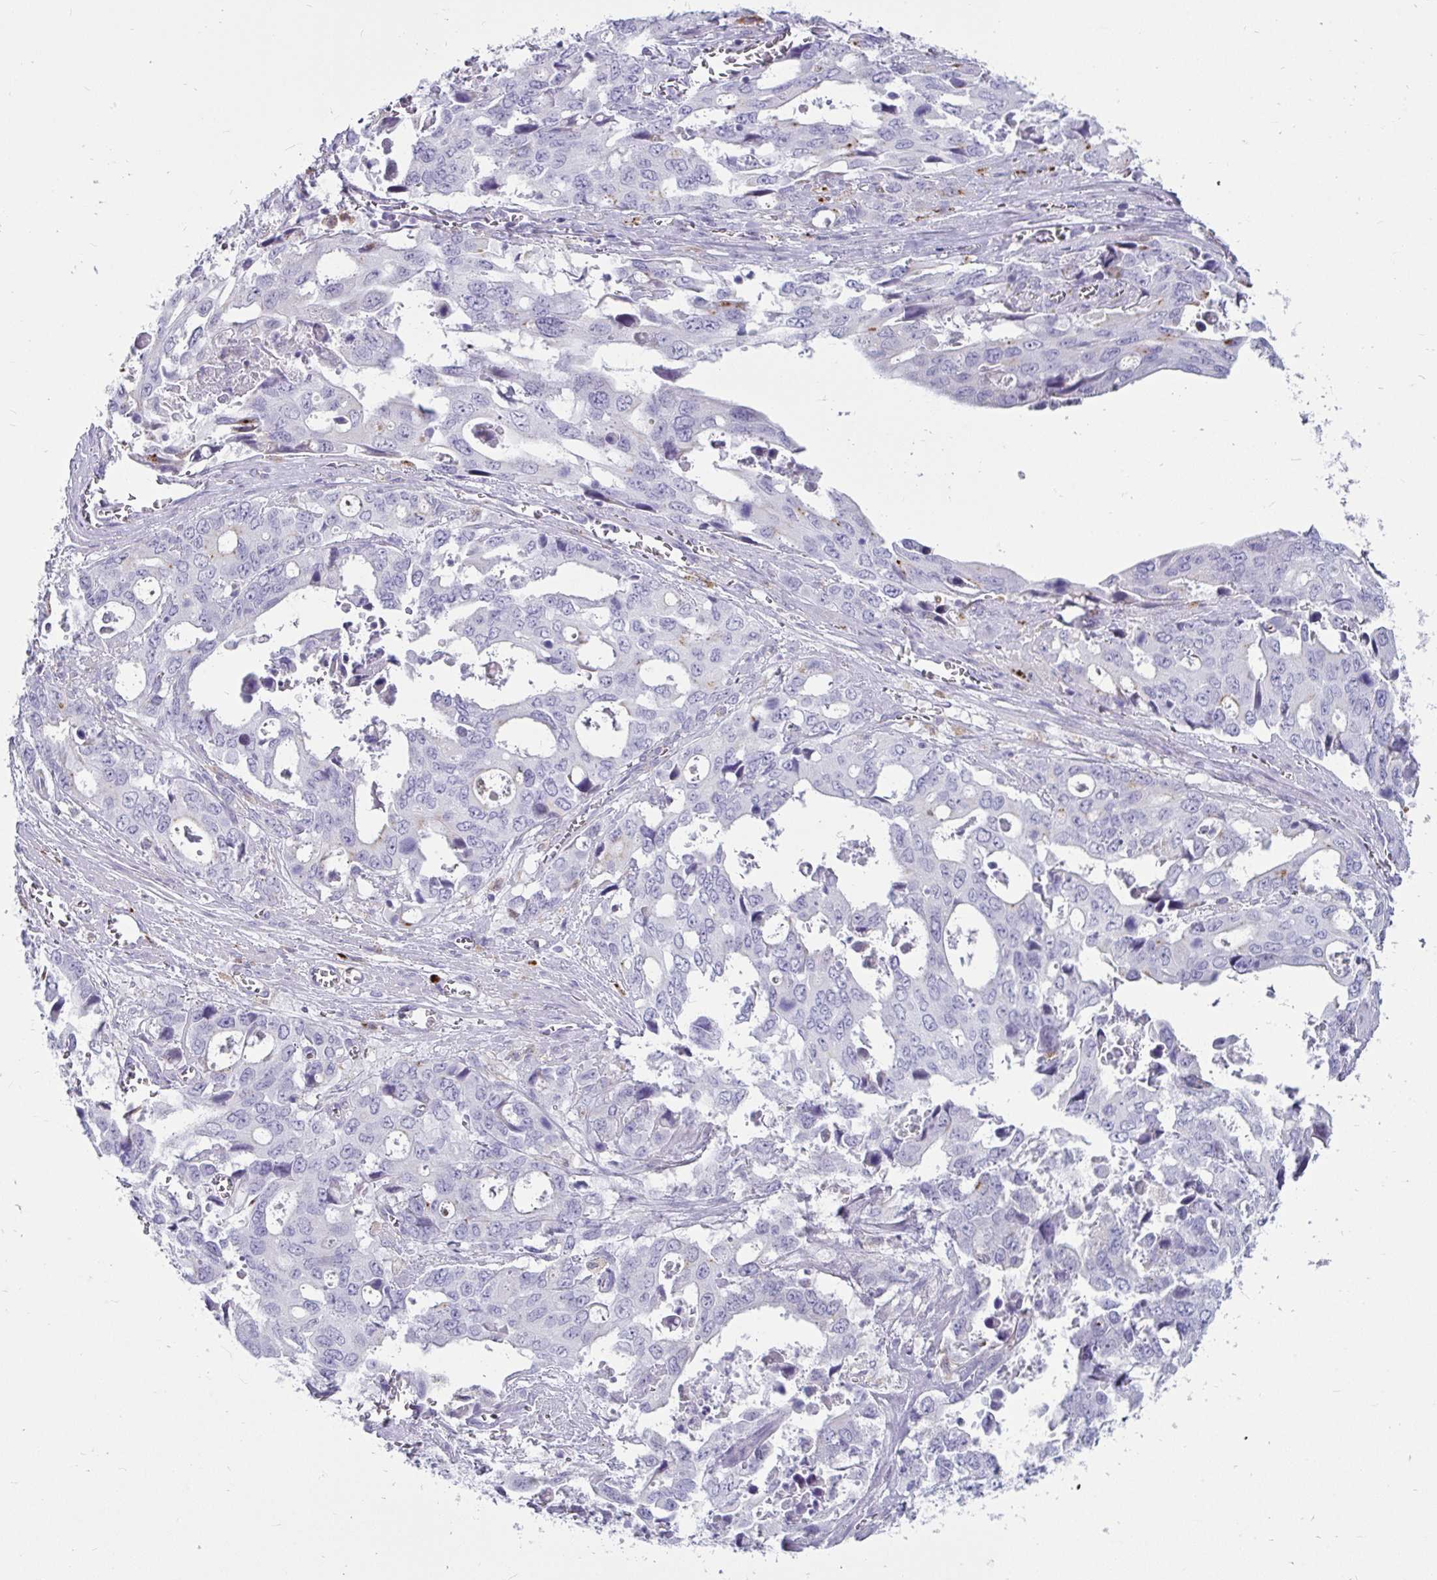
{"staining": {"intensity": "negative", "quantity": "none", "location": "none"}, "tissue": "stomach cancer", "cell_type": "Tumor cells", "image_type": "cancer", "snomed": [{"axis": "morphology", "description": "Adenocarcinoma, NOS"}, {"axis": "topography", "description": "Stomach, upper"}], "caption": "A high-resolution histopathology image shows immunohistochemistry (IHC) staining of stomach cancer (adenocarcinoma), which shows no significant positivity in tumor cells. The staining was performed using DAB to visualize the protein expression in brown, while the nuclei were stained in blue with hematoxylin (Magnification: 20x).", "gene": "CTSZ", "patient": {"sex": "male", "age": 74}}